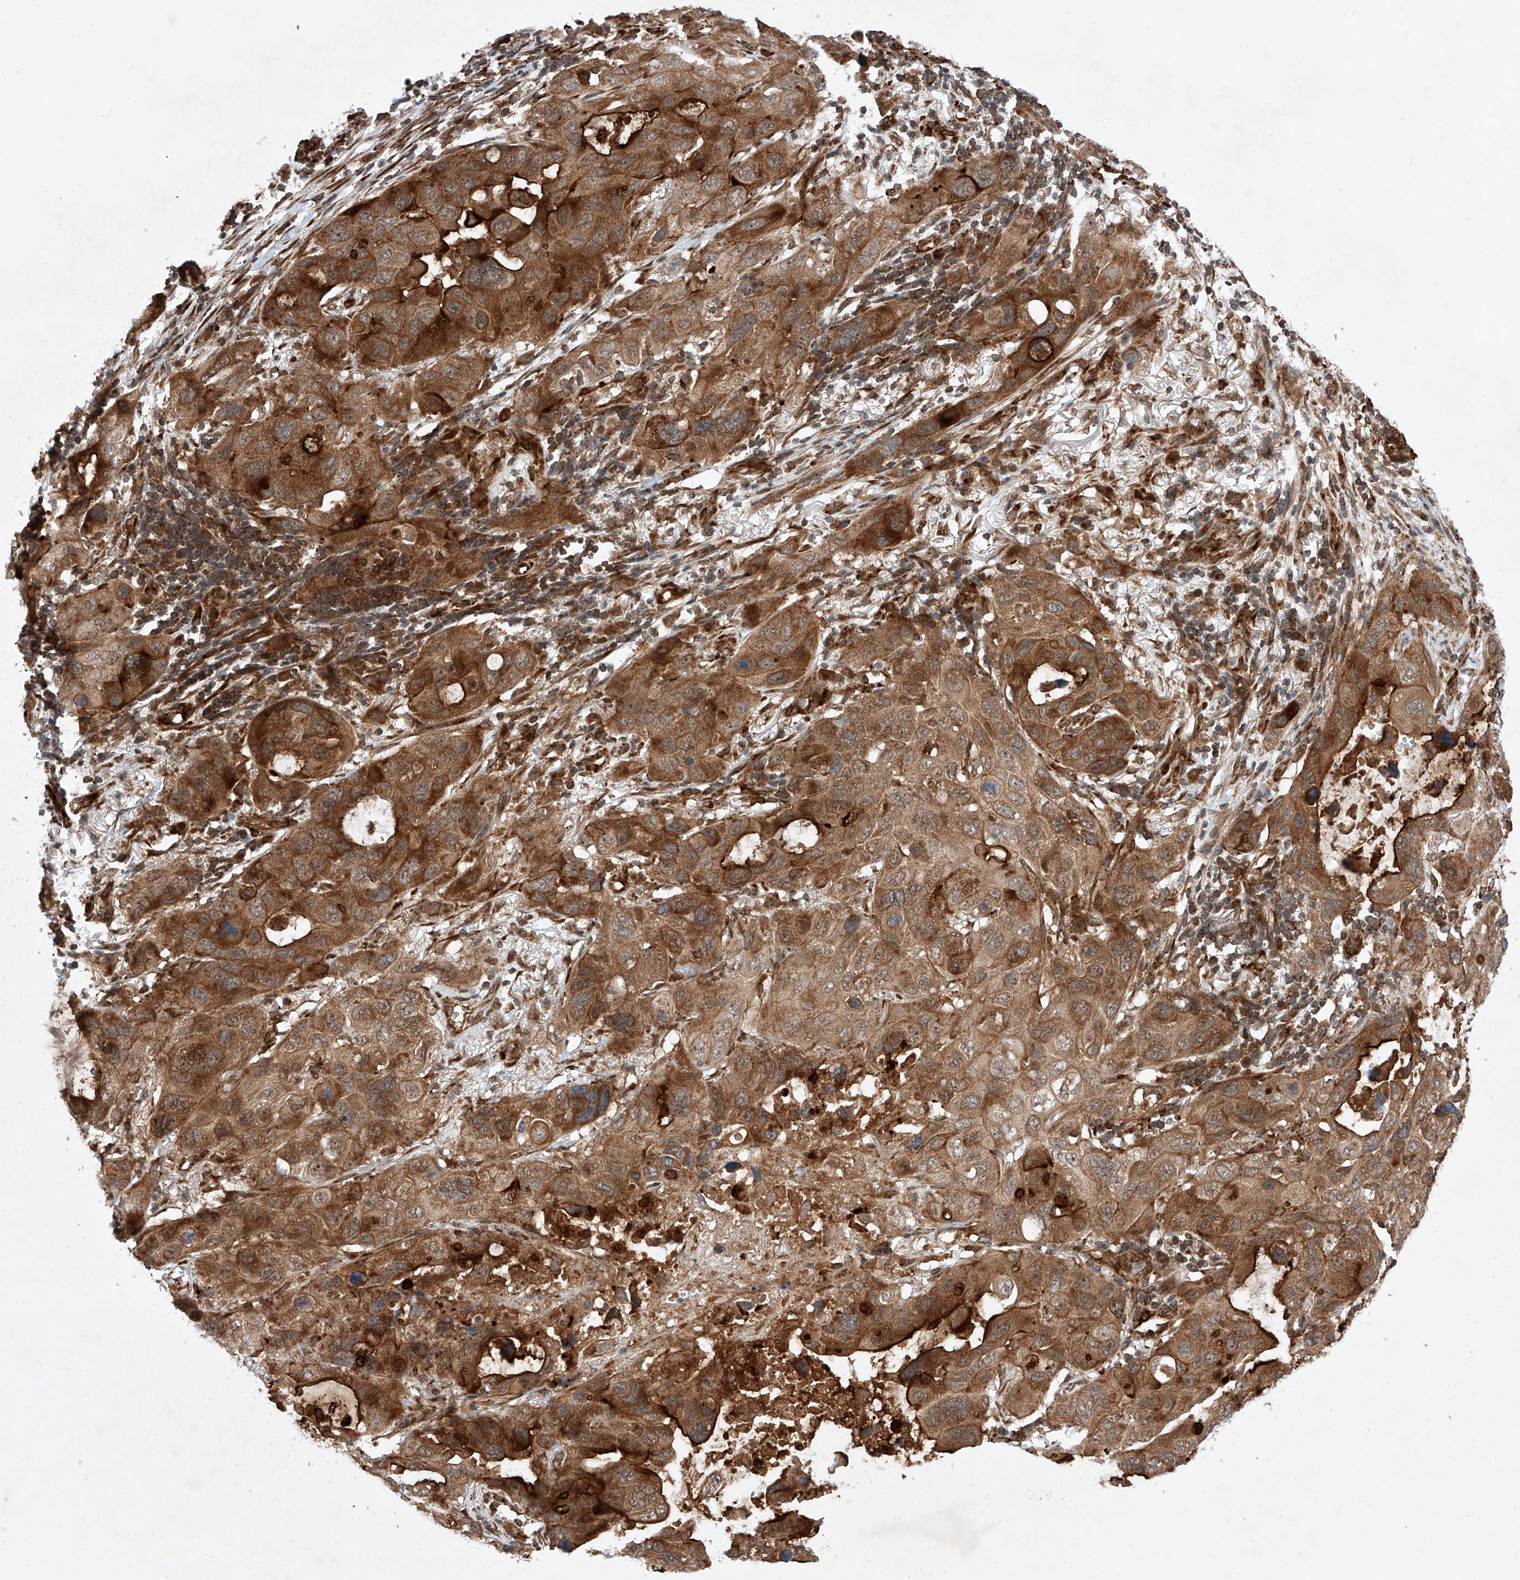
{"staining": {"intensity": "strong", "quantity": ">75%", "location": "cytoplasmic/membranous"}, "tissue": "lung cancer", "cell_type": "Tumor cells", "image_type": "cancer", "snomed": [{"axis": "morphology", "description": "Squamous cell carcinoma, NOS"}, {"axis": "topography", "description": "Lung"}], "caption": "An image of lung cancer stained for a protein shows strong cytoplasmic/membranous brown staining in tumor cells.", "gene": "ZFP28", "patient": {"sex": "female", "age": 73}}